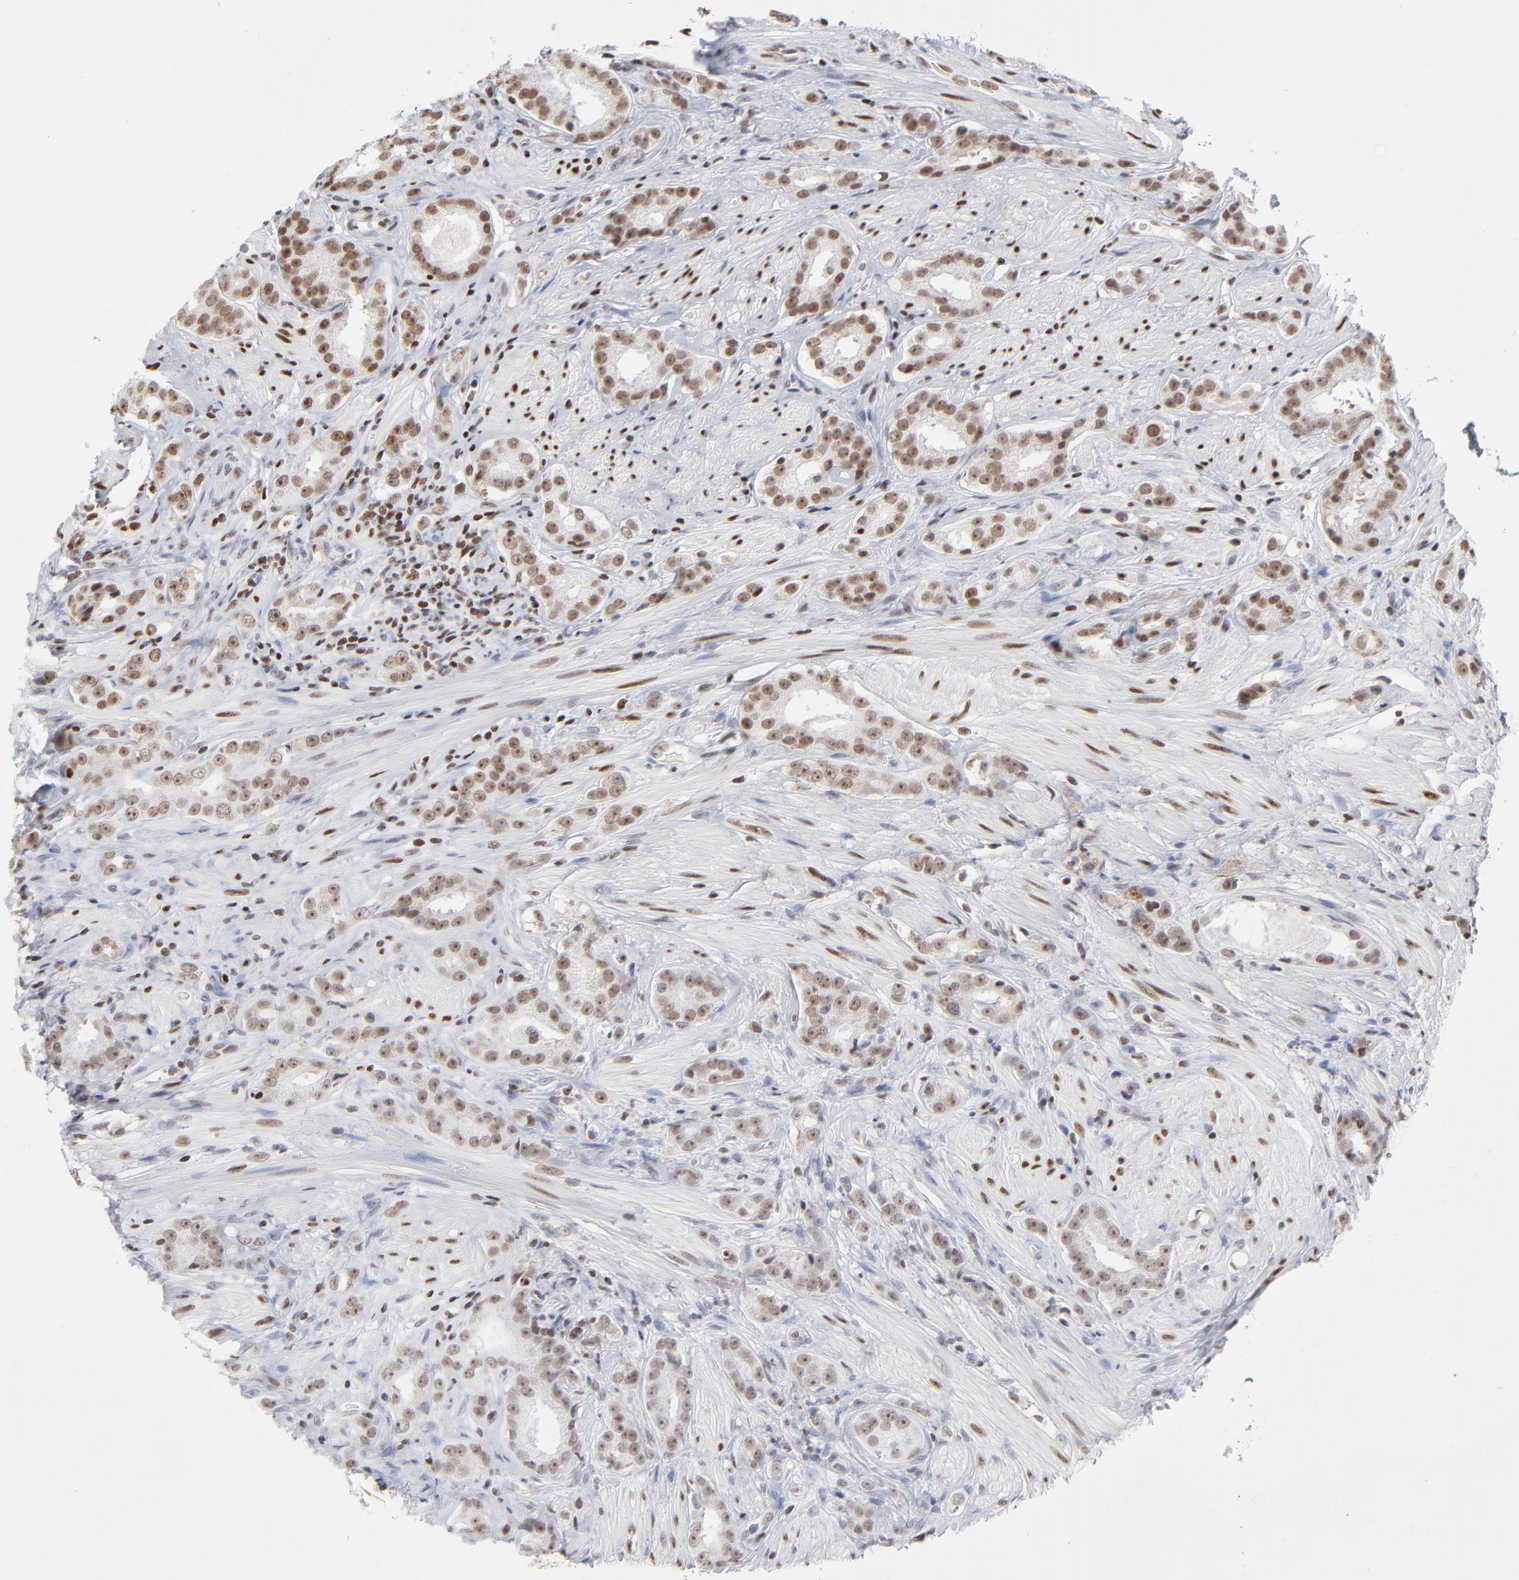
{"staining": {"intensity": "moderate", "quantity": "25%-75%", "location": "nuclear"}, "tissue": "prostate cancer", "cell_type": "Tumor cells", "image_type": "cancer", "snomed": [{"axis": "morphology", "description": "Adenocarcinoma, Medium grade"}, {"axis": "topography", "description": "Prostate"}], "caption": "The image displays a brown stain indicating the presence of a protein in the nuclear of tumor cells in prostate cancer (medium-grade adenocarcinoma). Nuclei are stained in blue.", "gene": "PARP1", "patient": {"sex": "male", "age": 53}}